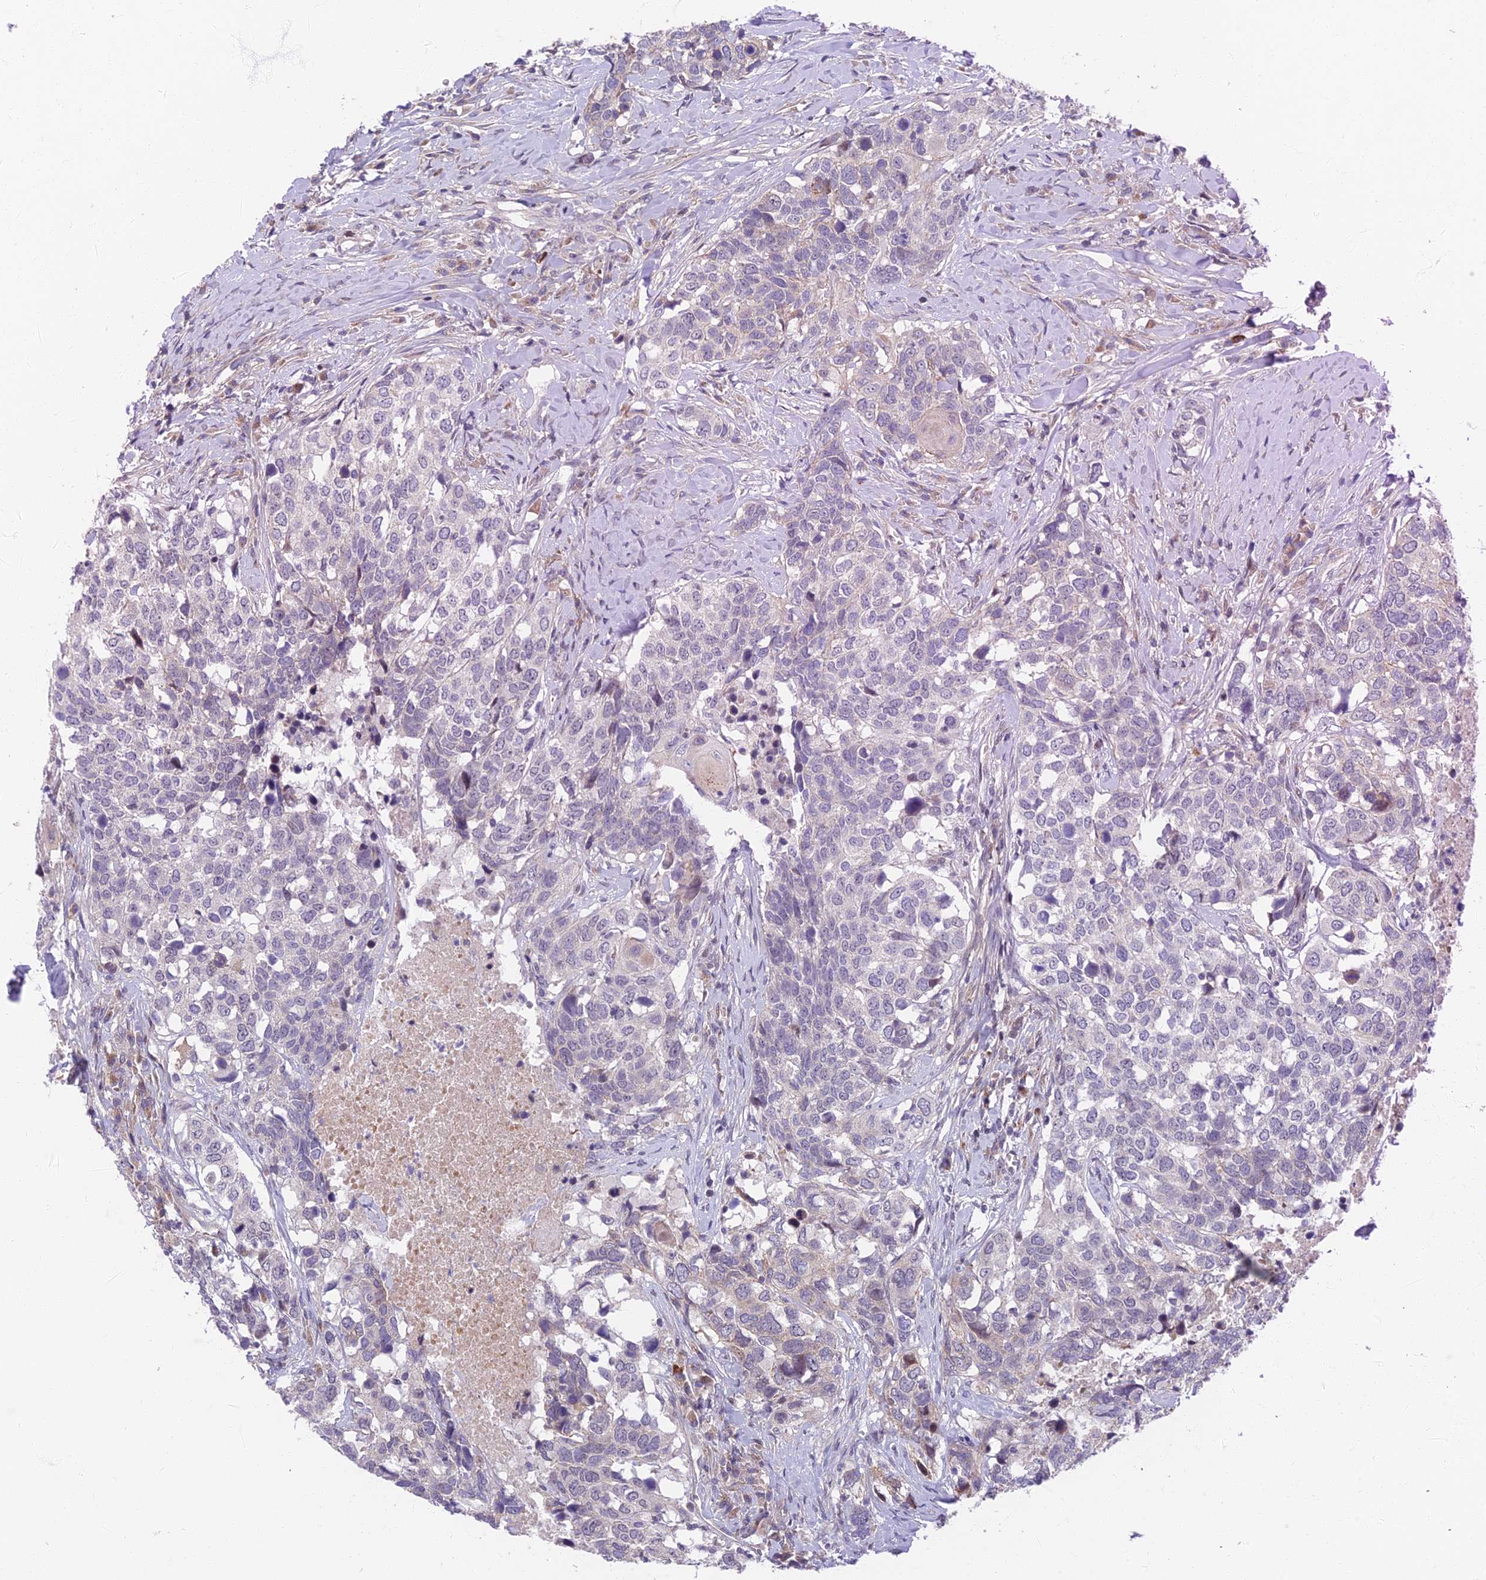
{"staining": {"intensity": "negative", "quantity": "none", "location": "none"}, "tissue": "head and neck cancer", "cell_type": "Tumor cells", "image_type": "cancer", "snomed": [{"axis": "morphology", "description": "Squamous cell carcinoma, NOS"}, {"axis": "topography", "description": "Head-Neck"}], "caption": "A histopathology image of human squamous cell carcinoma (head and neck) is negative for staining in tumor cells.", "gene": "RHBDL2", "patient": {"sex": "male", "age": 66}}